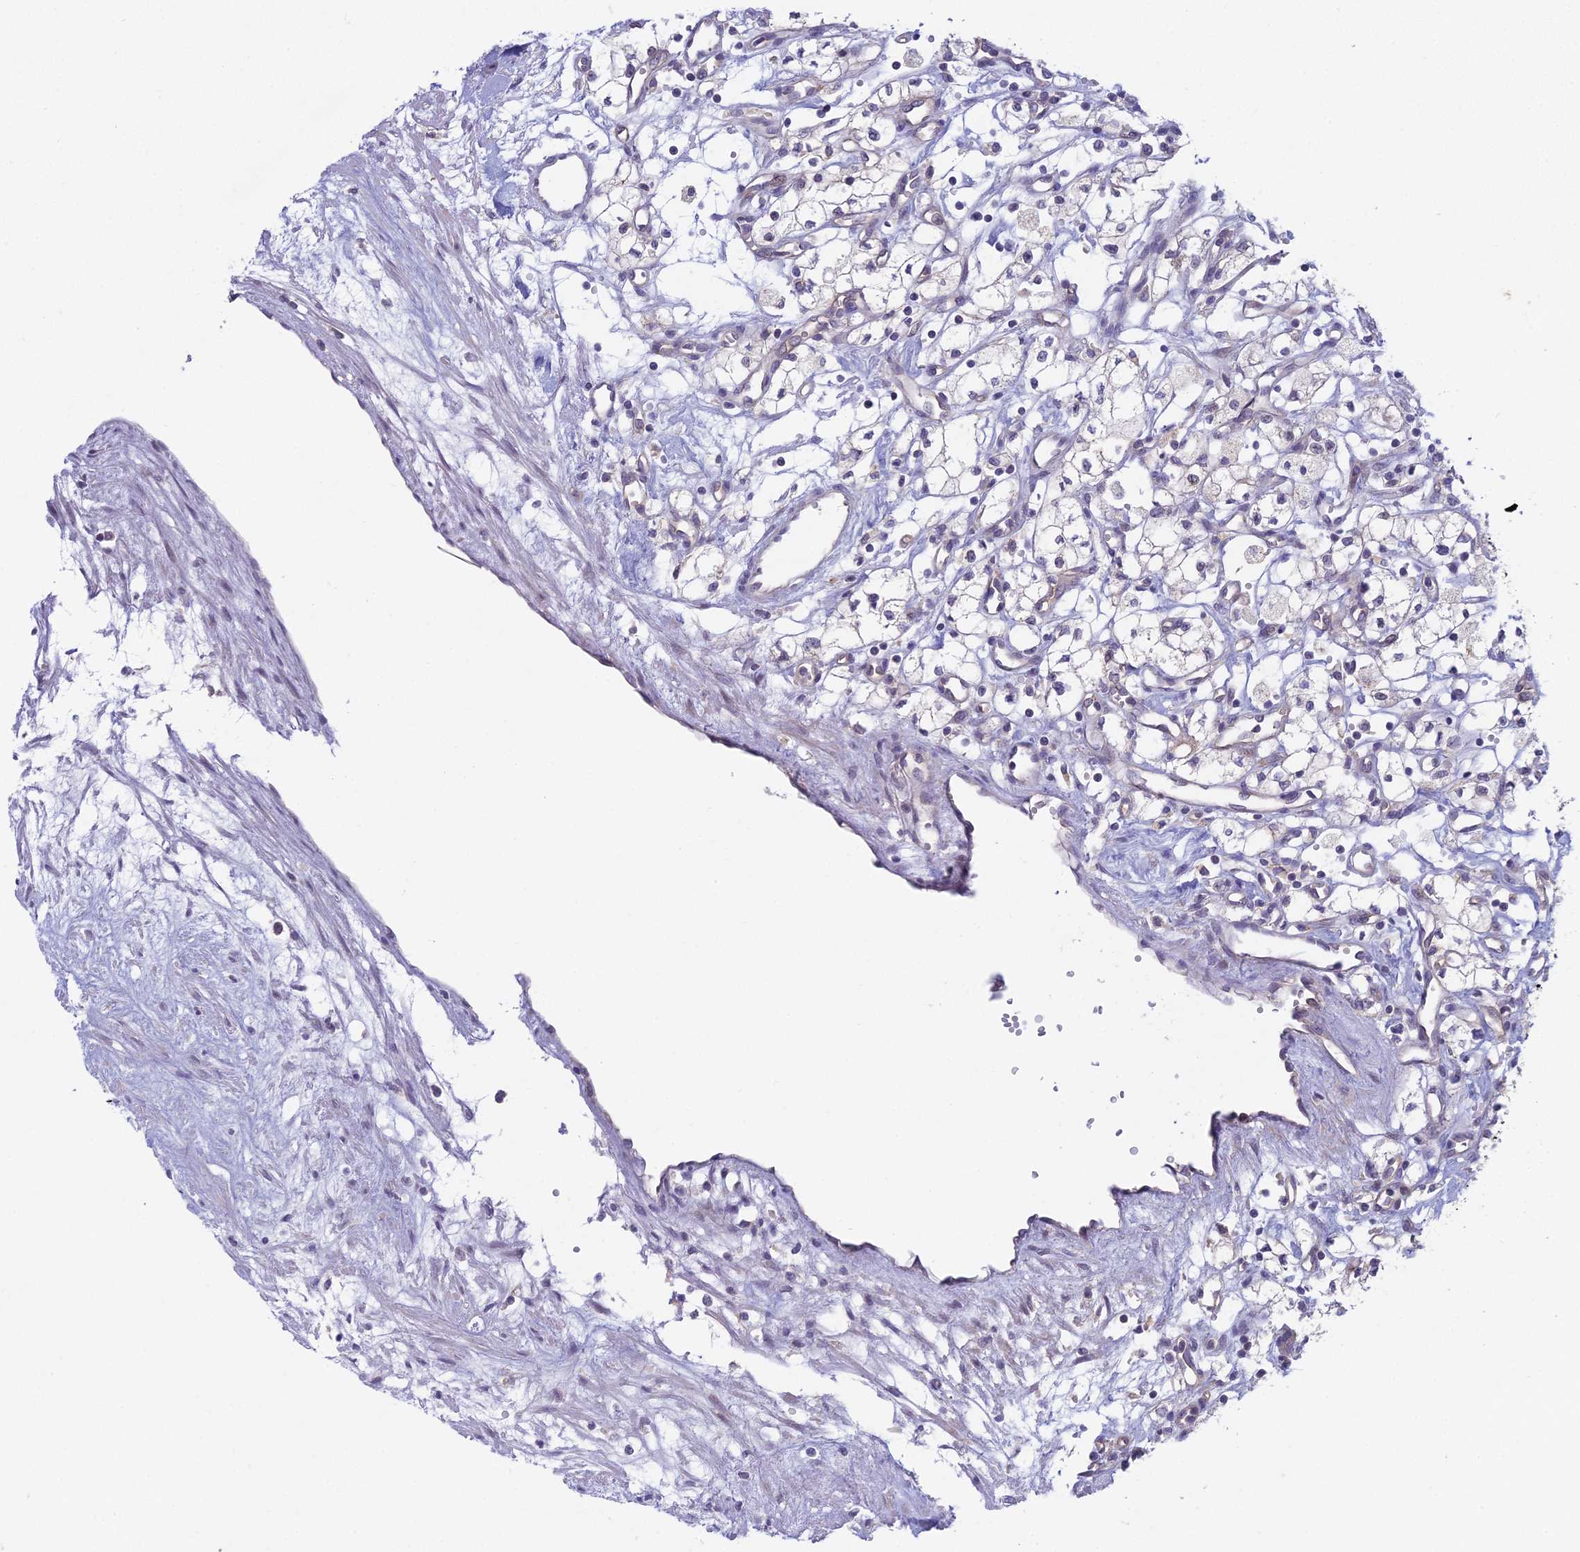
{"staining": {"intensity": "negative", "quantity": "none", "location": "none"}, "tissue": "renal cancer", "cell_type": "Tumor cells", "image_type": "cancer", "snomed": [{"axis": "morphology", "description": "Adenocarcinoma, NOS"}, {"axis": "topography", "description": "Kidney"}], "caption": "Tumor cells are negative for protein expression in human renal cancer.", "gene": "METTL26", "patient": {"sex": "male", "age": 59}}